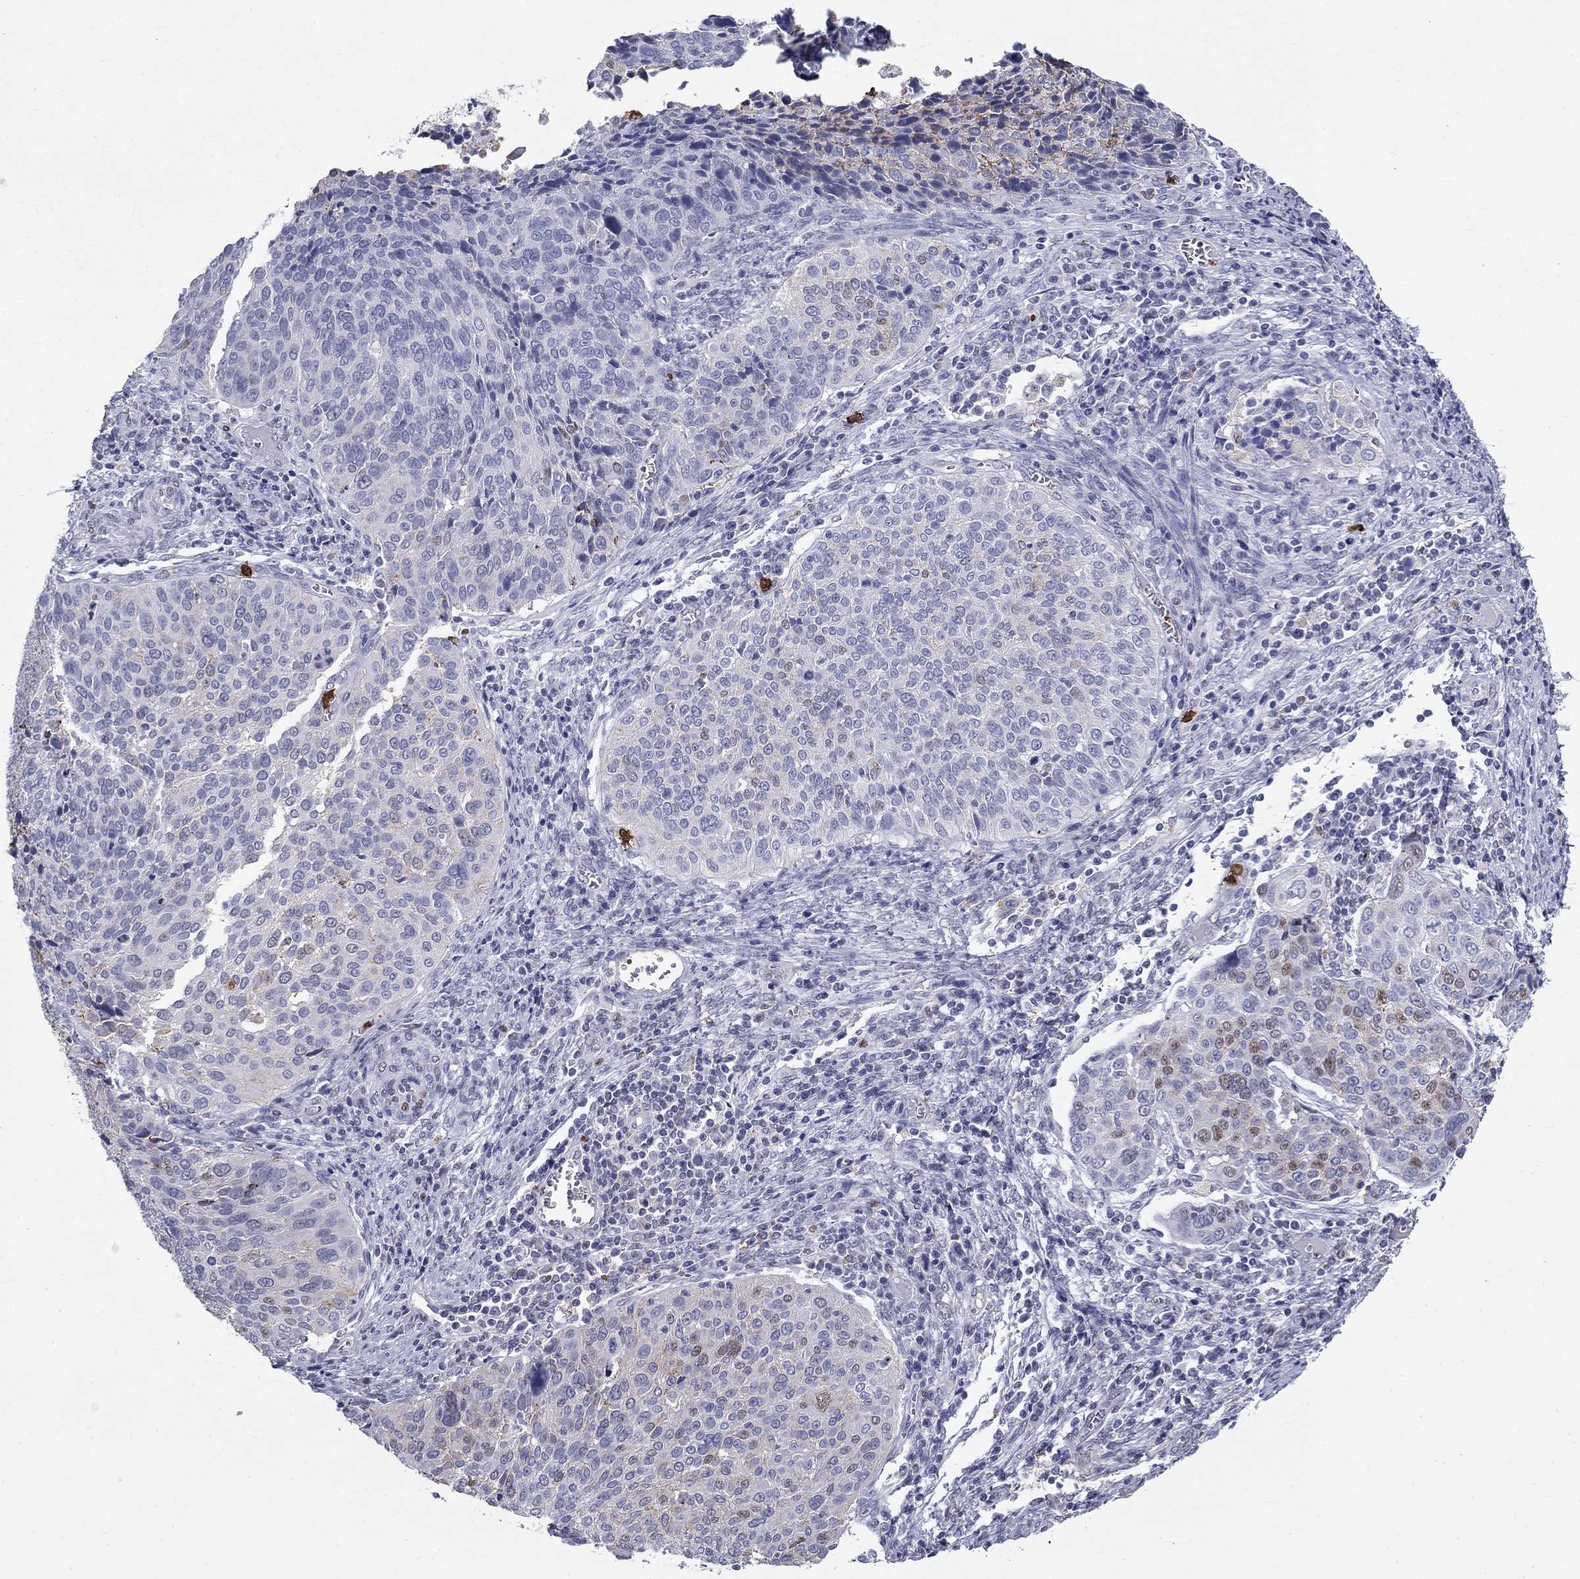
{"staining": {"intensity": "negative", "quantity": "none", "location": "none"}, "tissue": "cervical cancer", "cell_type": "Tumor cells", "image_type": "cancer", "snomed": [{"axis": "morphology", "description": "Squamous cell carcinoma, NOS"}, {"axis": "topography", "description": "Cervix"}], "caption": "An immunohistochemistry photomicrograph of squamous cell carcinoma (cervical) is shown. There is no staining in tumor cells of squamous cell carcinoma (cervical).", "gene": "IGSF8", "patient": {"sex": "female", "age": 39}}